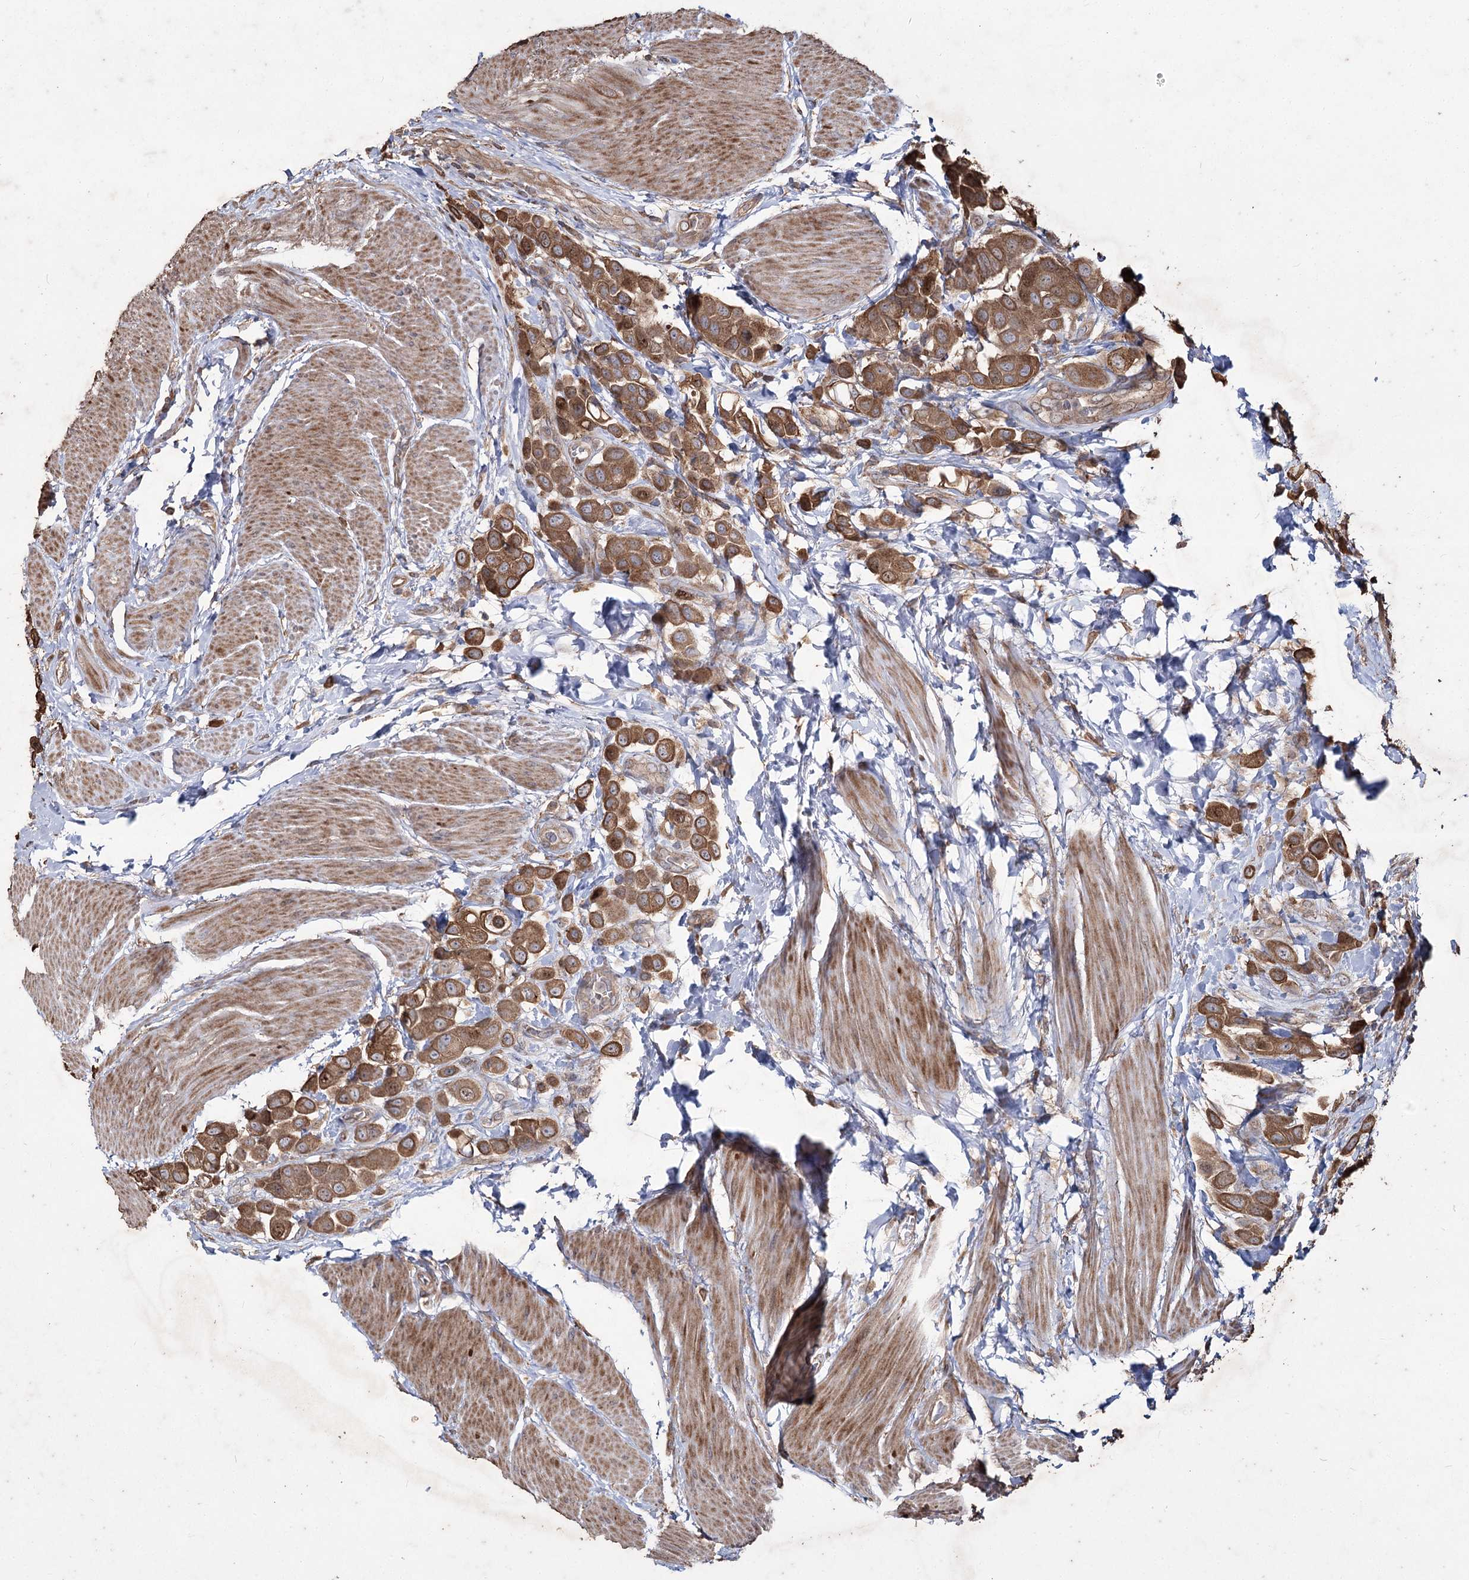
{"staining": {"intensity": "moderate", "quantity": ">75%", "location": "cytoplasmic/membranous"}, "tissue": "urothelial cancer", "cell_type": "Tumor cells", "image_type": "cancer", "snomed": [{"axis": "morphology", "description": "Urothelial carcinoma, High grade"}, {"axis": "topography", "description": "Urinary bladder"}], "caption": "There is medium levels of moderate cytoplasmic/membranous expression in tumor cells of urothelial carcinoma (high-grade), as demonstrated by immunohistochemical staining (brown color).", "gene": "PRC1", "patient": {"sex": "male", "age": 50}}